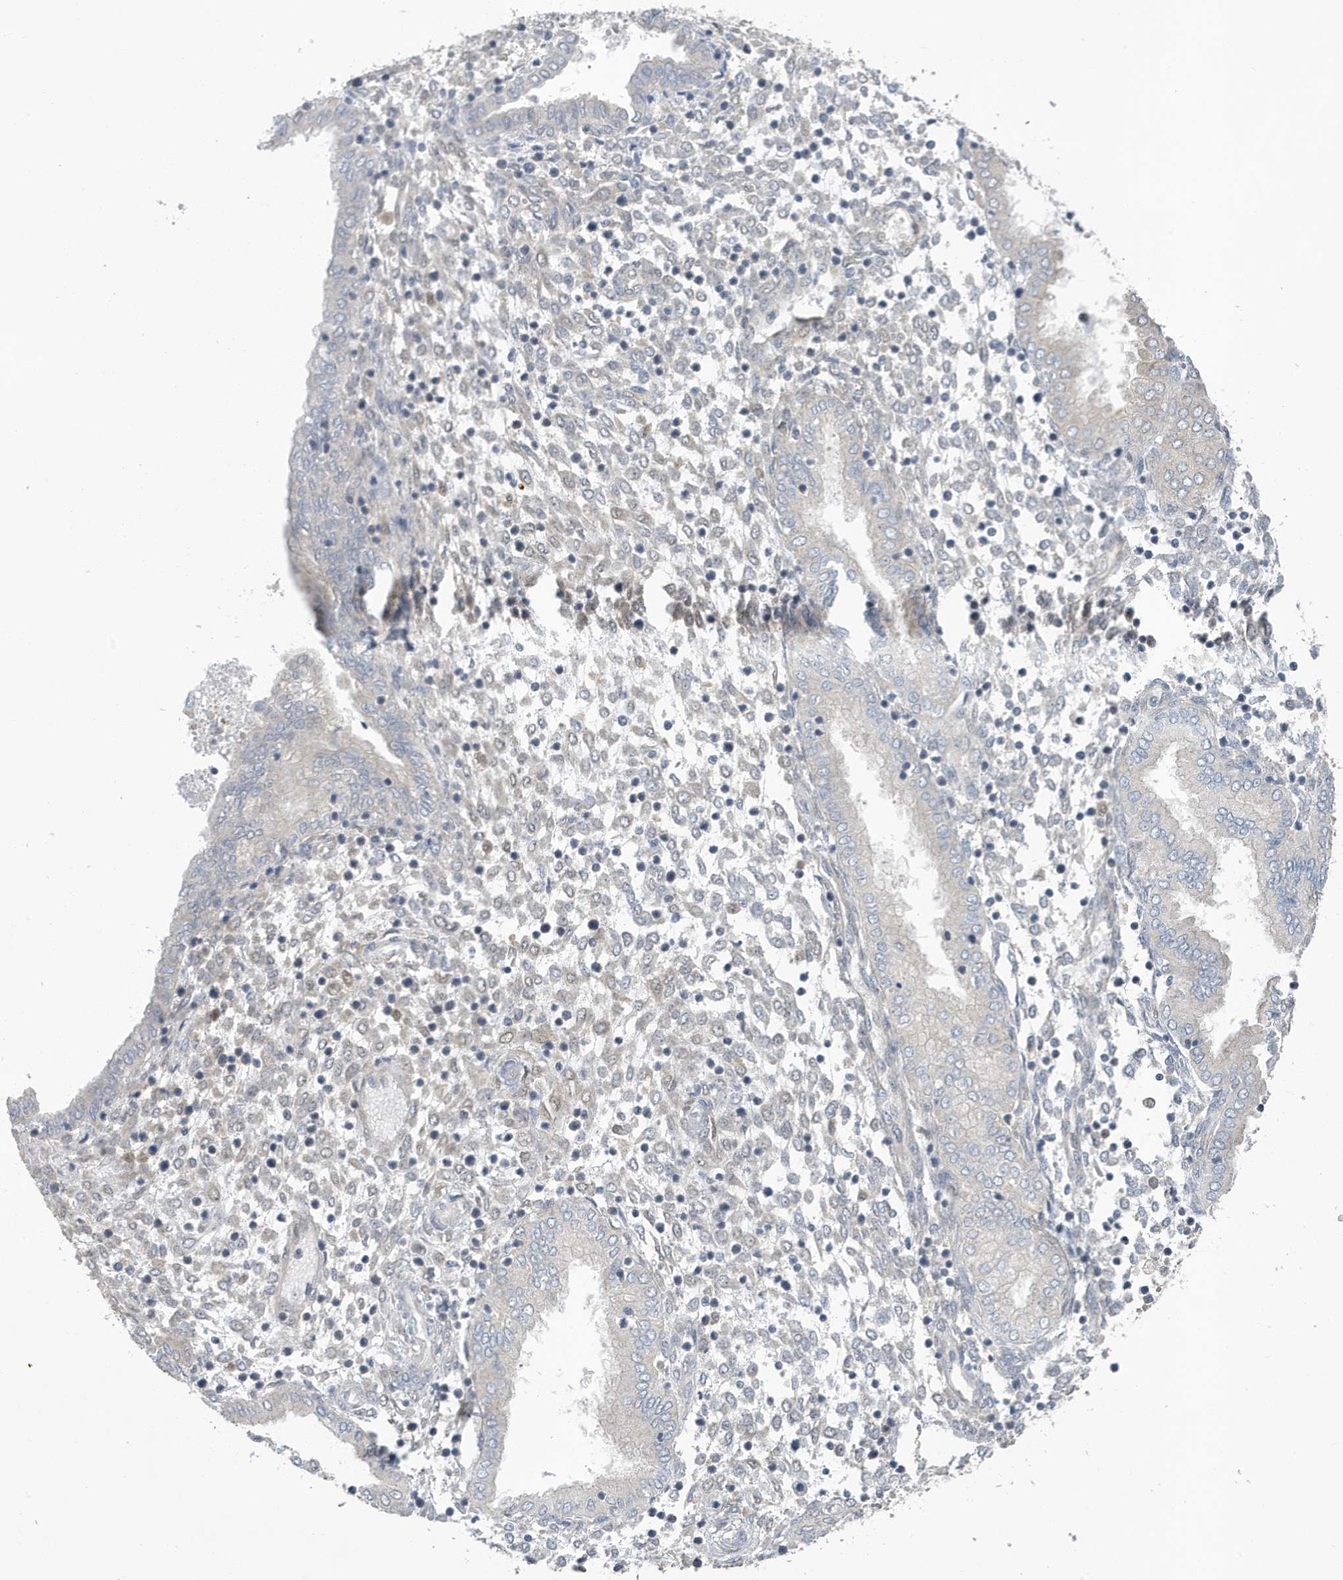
{"staining": {"intensity": "negative", "quantity": "none", "location": "none"}, "tissue": "endometrium", "cell_type": "Cells in endometrial stroma", "image_type": "normal", "snomed": [{"axis": "morphology", "description": "Normal tissue, NOS"}, {"axis": "topography", "description": "Endometrium"}], "caption": "IHC histopathology image of benign endometrium: endometrium stained with DAB (3,3'-diaminobenzidine) displays no significant protein positivity in cells in endometrial stroma.", "gene": "NCOA7", "patient": {"sex": "female", "age": 53}}